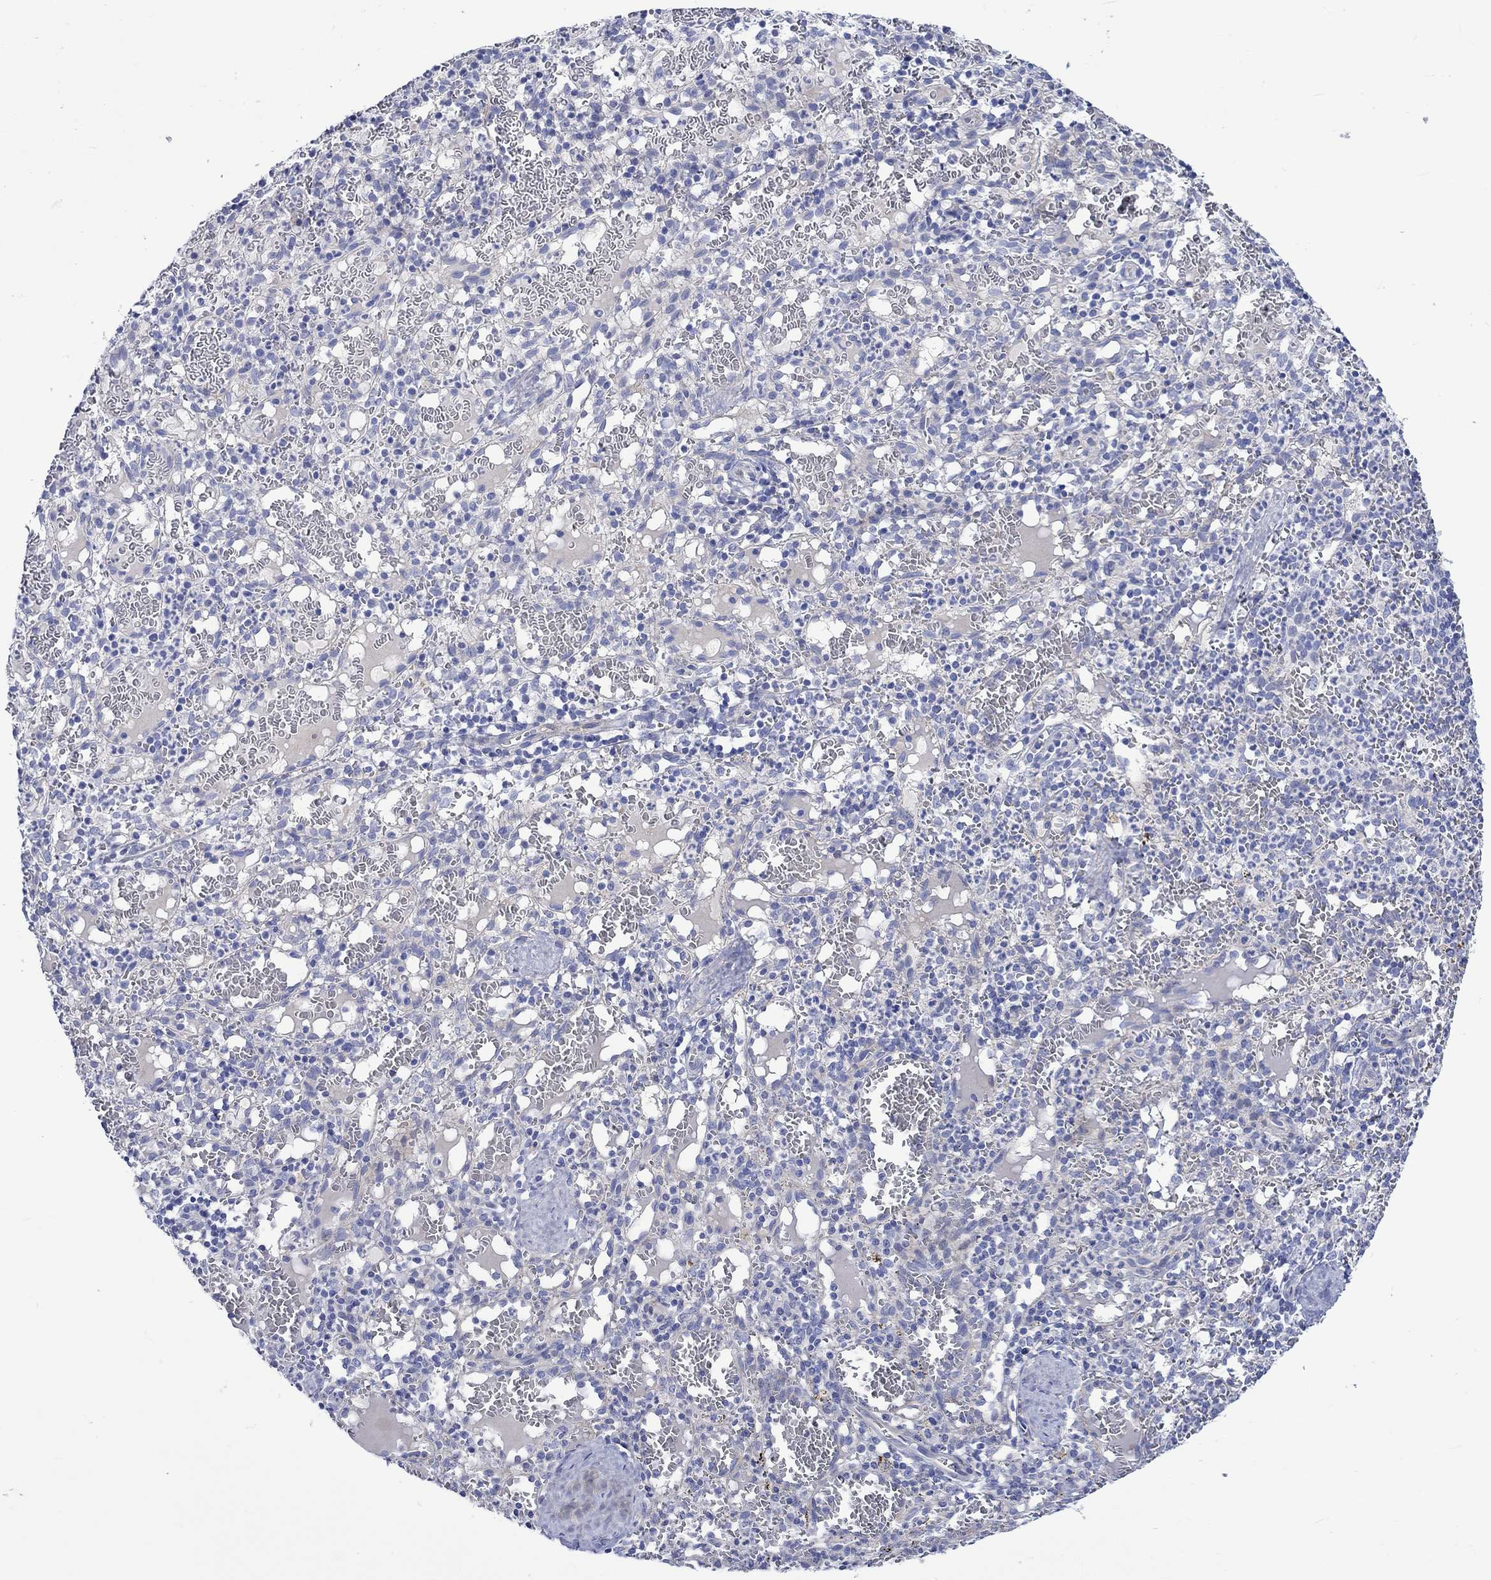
{"staining": {"intensity": "negative", "quantity": "none", "location": "none"}, "tissue": "spleen", "cell_type": "Cells in red pulp", "image_type": "normal", "snomed": [{"axis": "morphology", "description": "Normal tissue, NOS"}, {"axis": "topography", "description": "Spleen"}], "caption": "IHC of benign human spleen displays no staining in cells in red pulp. (Stains: DAB immunohistochemistry (IHC) with hematoxylin counter stain, Microscopy: brightfield microscopy at high magnification).", "gene": "NRIP3", "patient": {"sex": "male", "age": 11}}